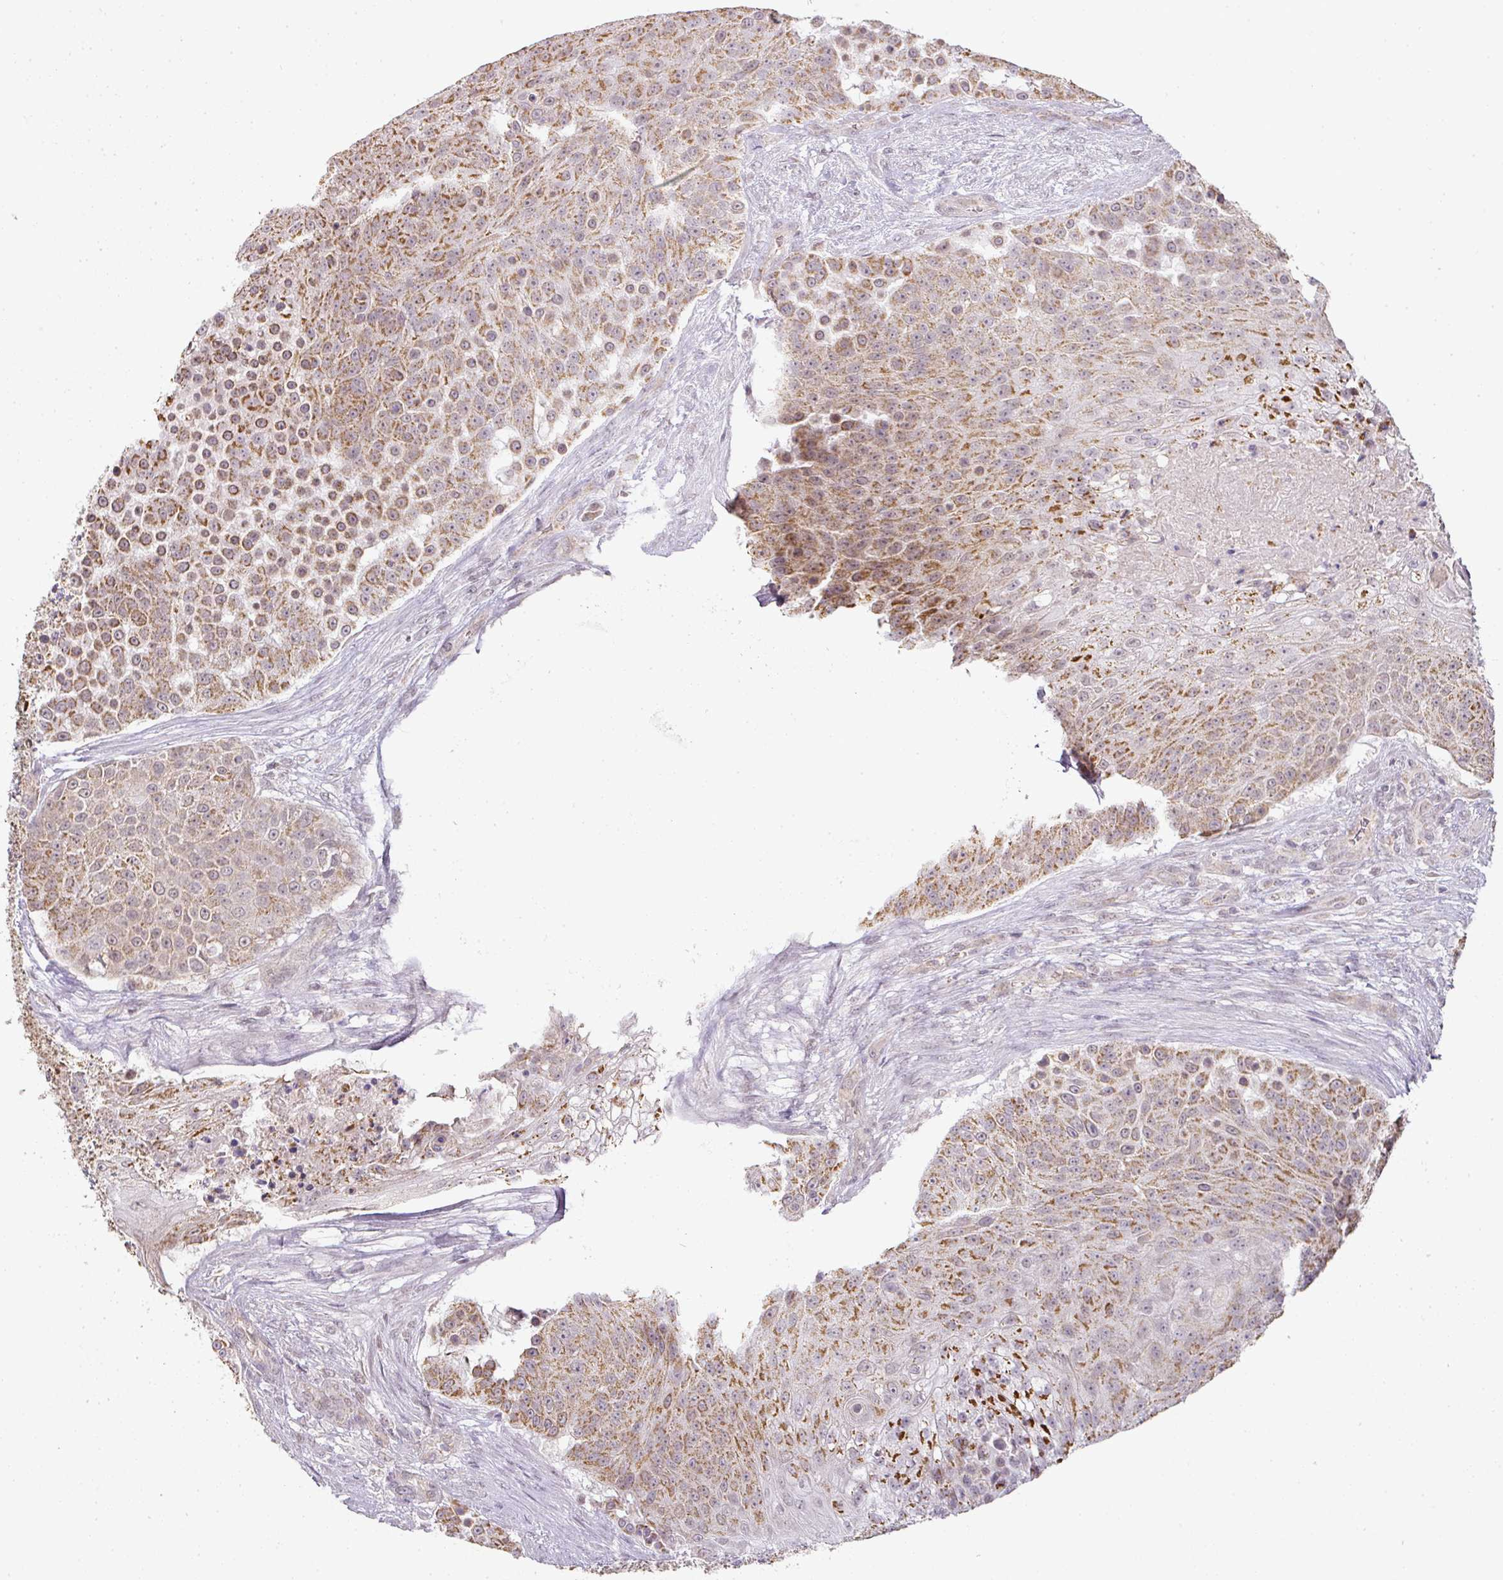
{"staining": {"intensity": "strong", "quantity": ">75%", "location": "cytoplasmic/membranous"}, "tissue": "urothelial cancer", "cell_type": "Tumor cells", "image_type": "cancer", "snomed": [{"axis": "morphology", "description": "Urothelial carcinoma, High grade"}, {"axis": "topography", "description": "Urinary bladder"}], "caption": "Immunohistochemistry (IHC) of urothelial carcinoma (high-grade) displays high levels of strong cytoplasmic/membranous positivity in about >75% of tumor cells. The staining was performed using DAB to visualize the protein expression in brown, while the nuclei were stained in blue with hematoxylin (Magnification: 20x).", "gene": "MYOM2", "patient": {"sex": "female", "age": 63}}